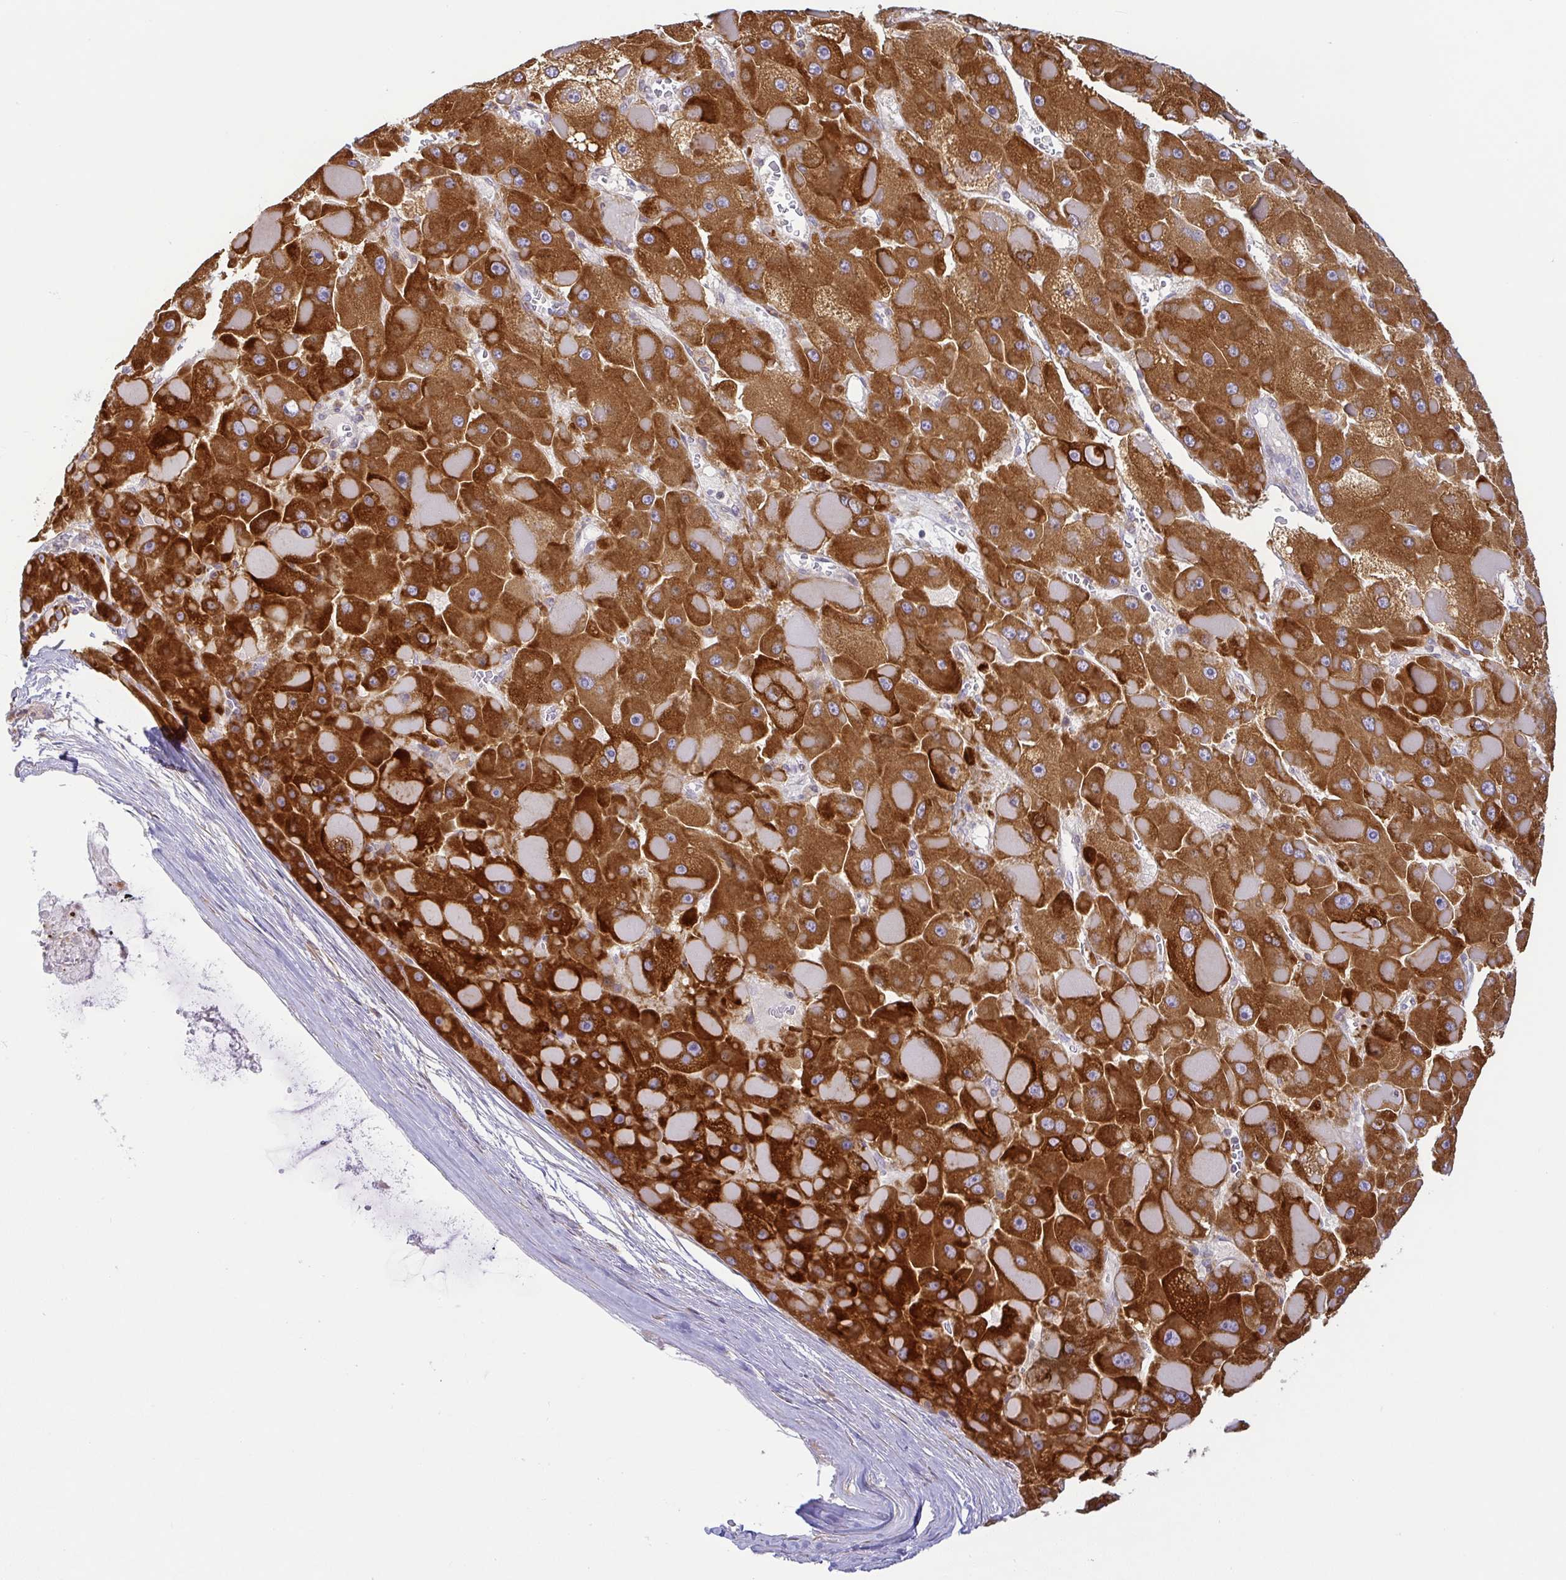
{"staining": {"intensity": "strong", "quantity": ">75%", "location": "cytoplasmic/membranous"}, "tissue": "liver cancer", "cell_type": "Tumor cells", "image_type": "cancer", "snomed": [{"axis": "morphology", "description": "Carcinoma, Hepatocellular, NOS"}, {"axis": "topography", "description": "Liver"}], "caption": "About >75% of tumor cells in liver cancer reveal strong cytoplasmic/membranous protein expression as visualized by brown immunohistochemical staining.", "gene": "DERL2", "patient": {"sex": "female", "age": 73}}